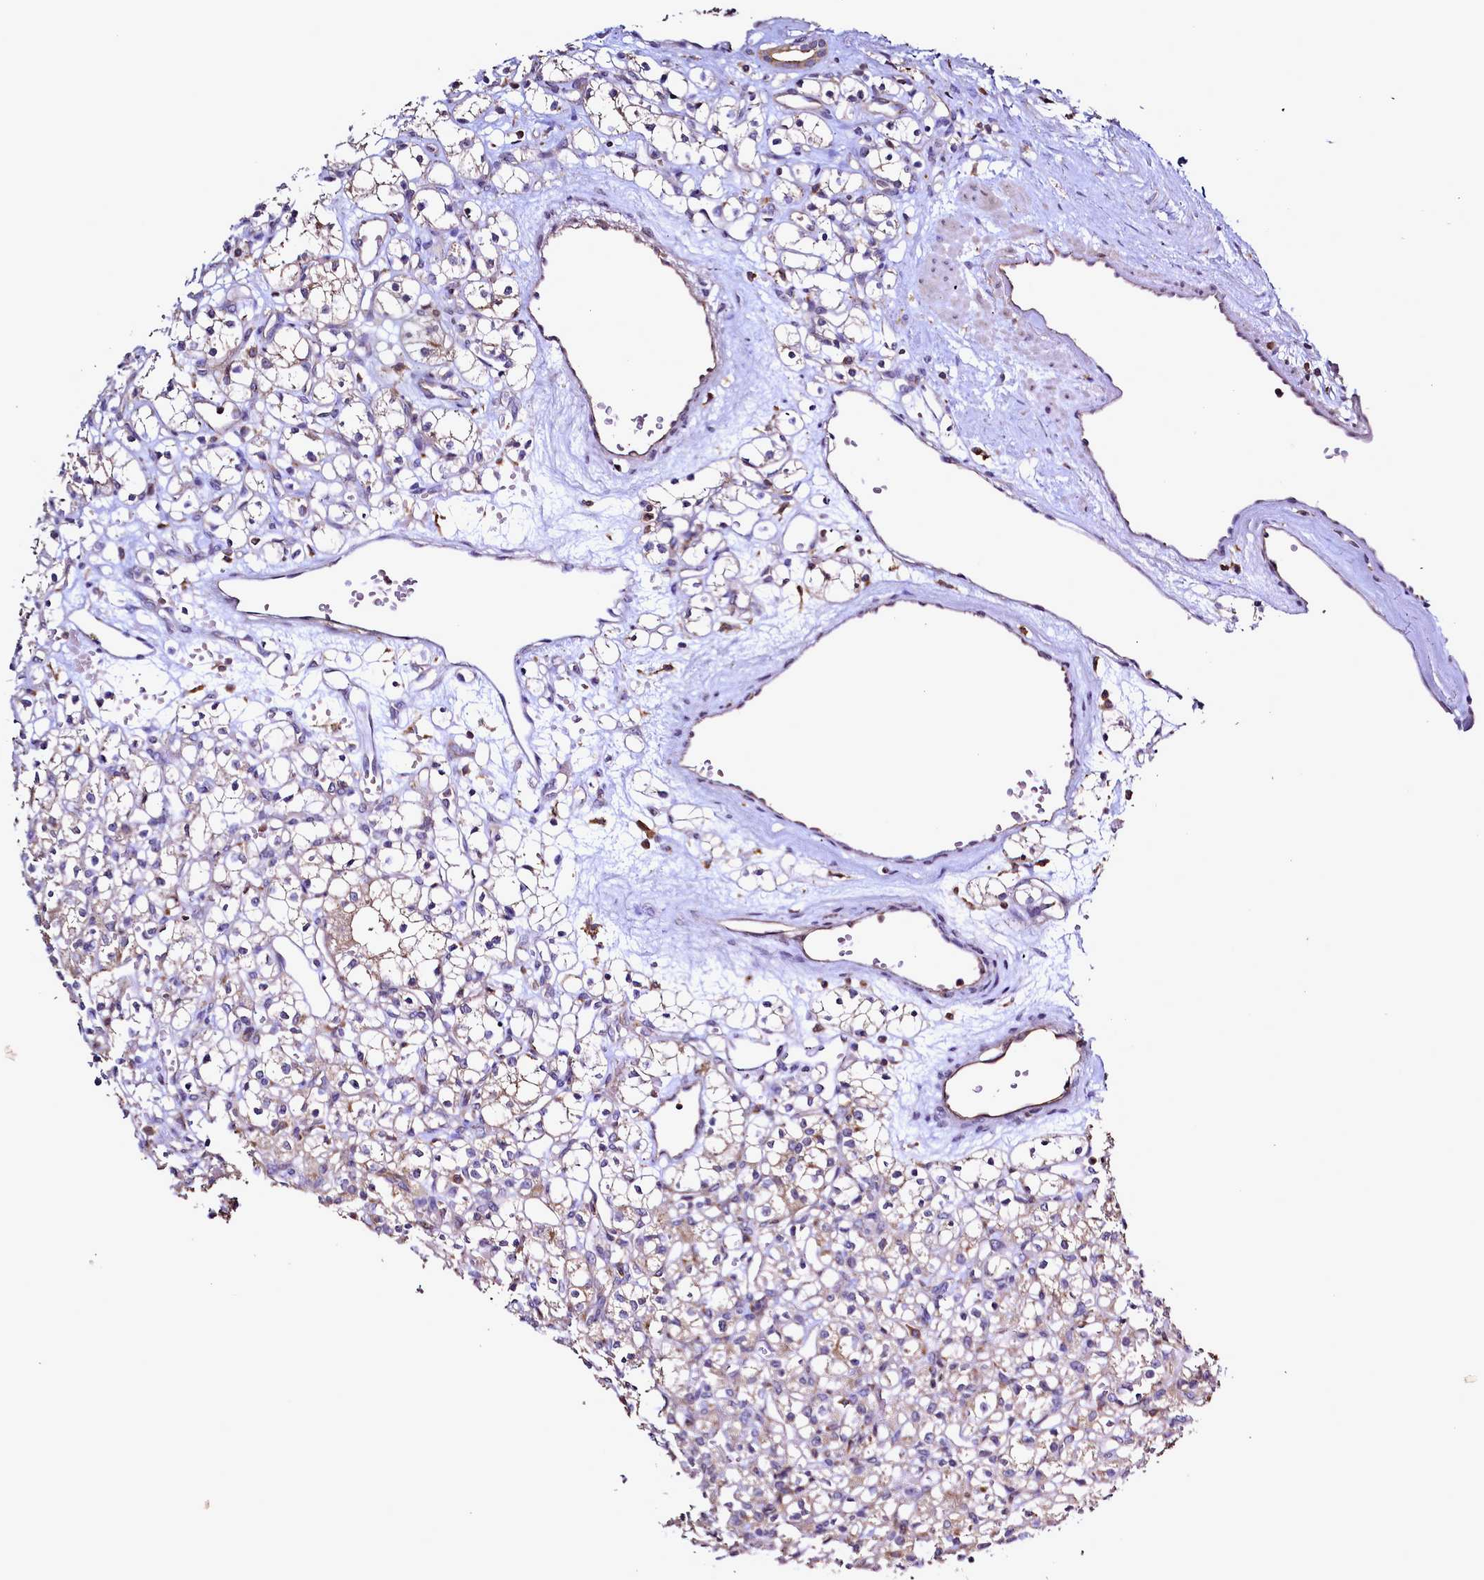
{"staining": {"intensity": "weak", "quantity": "25%-75%", "location": "cytoplasmic/membranous"}, "tissue": "renal cancer", "cell_type": "Tumor cells", "image_type": "cancer", "snomed": [{"axis": "morphology", "description": "Adenocarcinoma, NOS"}, {"axis": "topography", "description": "Kidney"}], "caption": "This histopathology image reveals renal adenocarcinoma stained with immunohistochemistry to label a protein in brown. The cytoplasmic/membranous of tumor cells show weak positivity for the protein. Nuclei are counter-stained blue.", "gene": "NCKAP1L", "patient": {"sex": "female", "age": 59}}